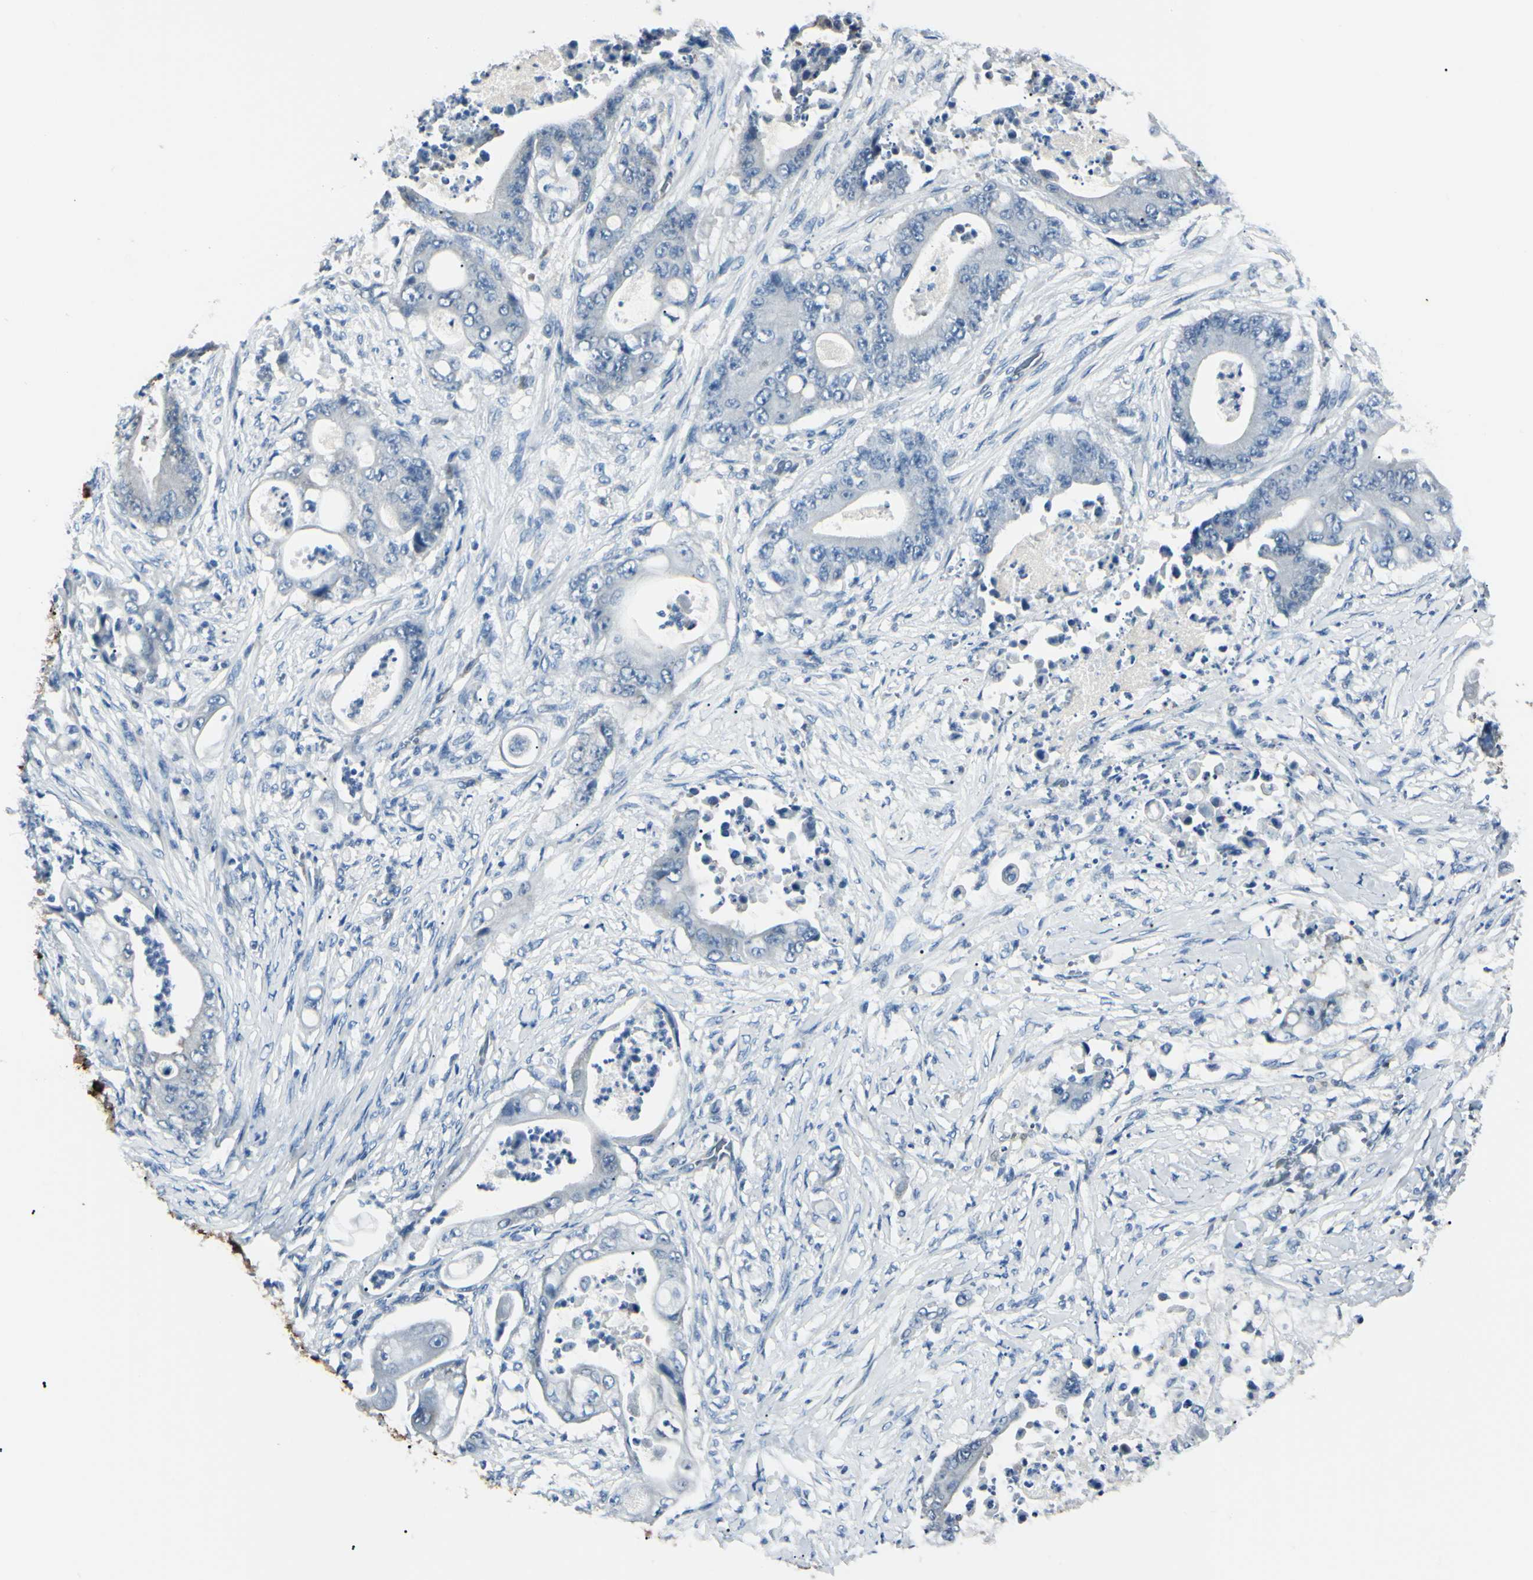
{"staining": {"intensity": "negative", "quantity": "none", "location": "none"}, "tissue": "stomach cancer", "cell_type": "Tumor cells", "image_type": "cancer", "snomed": [{"axis": "morphology", "description": "Adenocarcinoma, NOS"}, {"axis": "topography", "description": "Stomach"}], "caption": "There is no significant expression in tumor cells of stomach cancer (adenocarcinoma). Nuclei are stained in blue.", "gene": "CA2", "patient": {"sex": "female", "age": 73}}